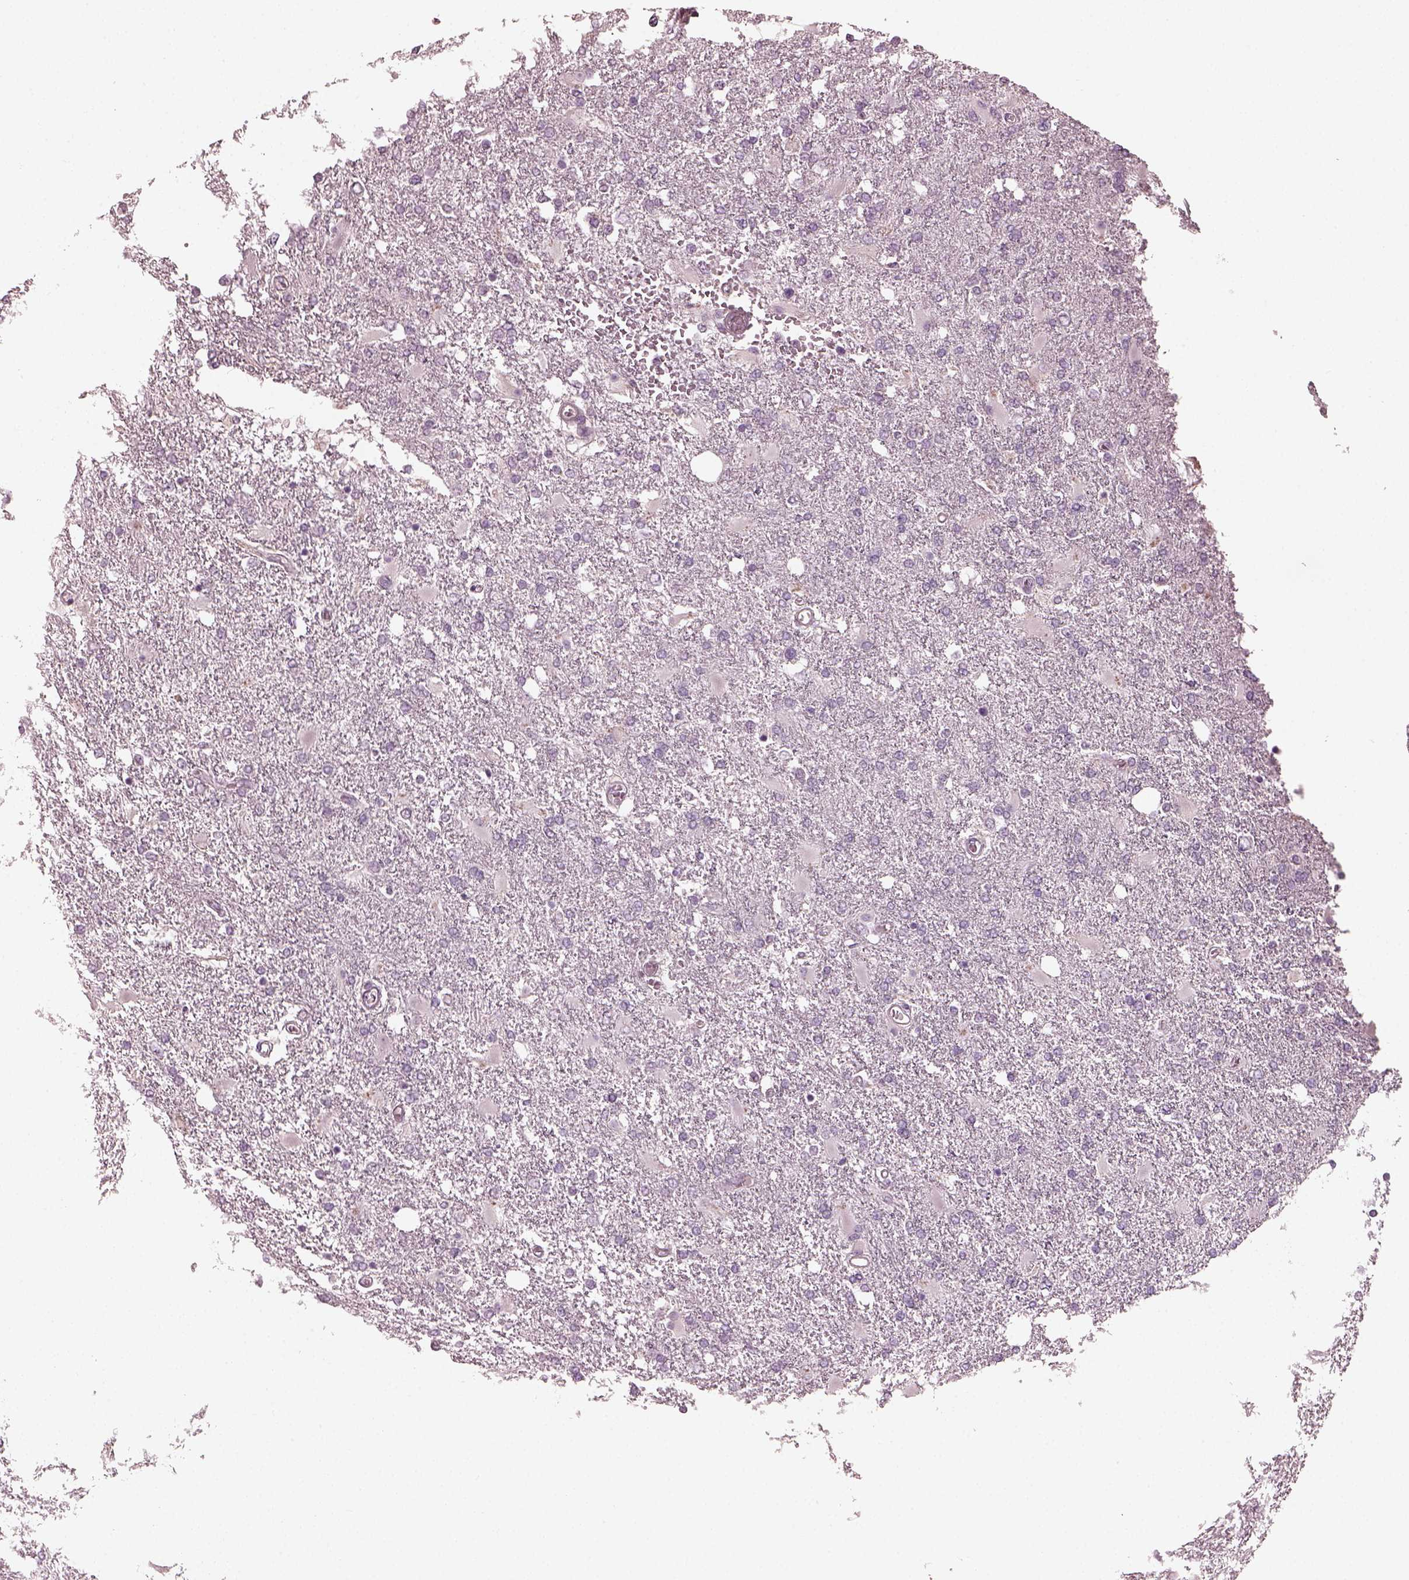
{"staining": {"intensity": "negative", "quantity": "none", "location": "none"}, "tissue": "glioma", "cell_type": "Tumor cells", "image_type": "cancer", "snomed": [{"axis": "morphology", "description": "Glioma, malignant, High grade"}, {"axis": "topography", "description": "Cerebral cortex"}], "caption": "Micrograph shows no protein staining in tumor cells of glioma tissue.", "gene": "OPTC", "patient": {"sex": "male", "age": 79}}